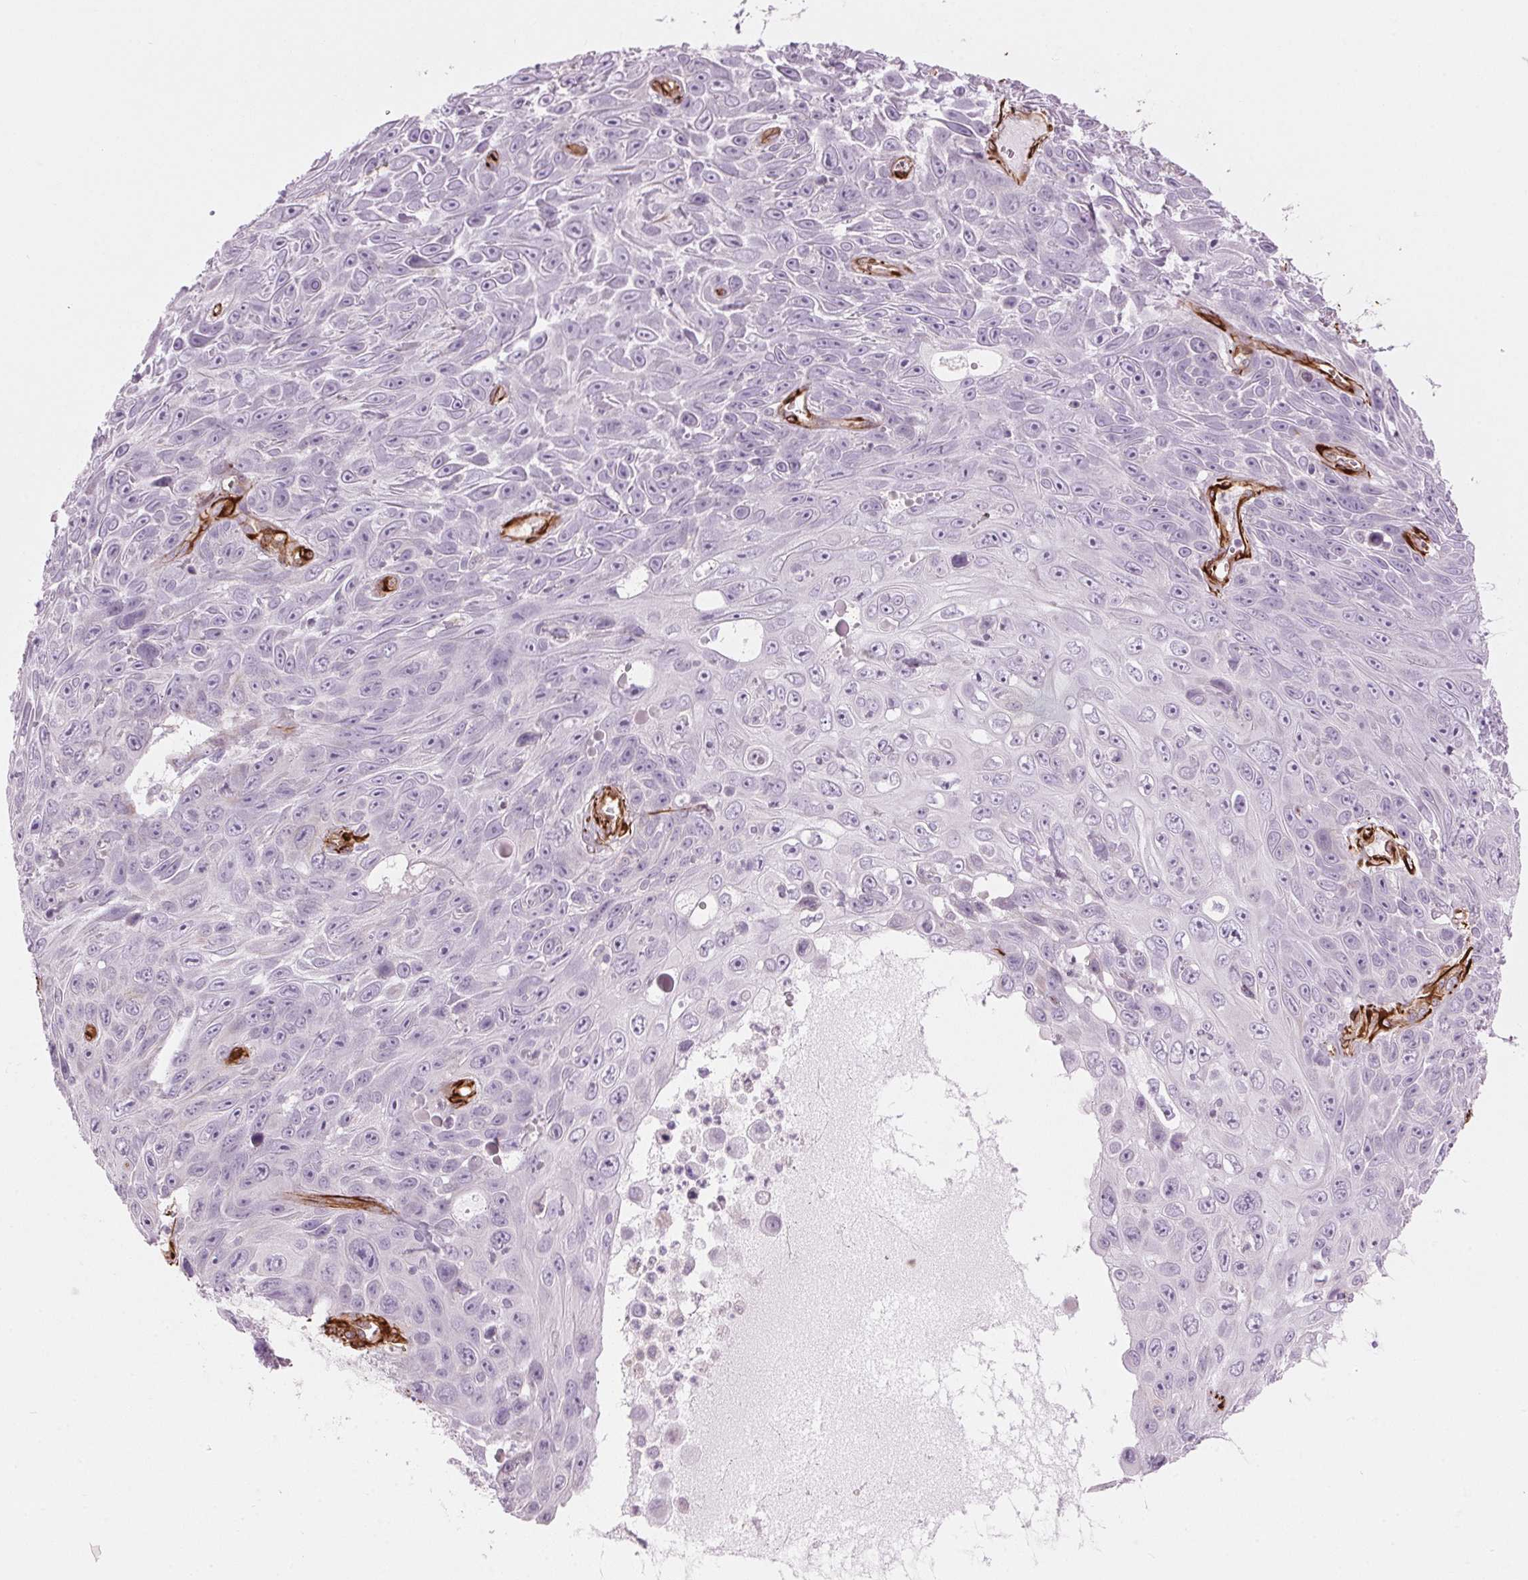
{"staining": {"intensity": "negative", "quantity": "none", "location": "none"}, "tissue": "skin cancer", "cell_type": "Tumor cells", "image_type": "cancer", "snomed": [{"axis": "morphology", "description": "Squamous cell carcinoma, NOS"}, {"axis": "topography", "description": "Skin"}], "caption": "Immunohistochemistry micrograph of neoplastic tissue: skin cancer stained with DAB (3,3'-diaminobenzidine) exhibits no significant protein positivity in tumor cells.", "gene": "CLPS", "patient": {"sex": "male", "age": 82}}